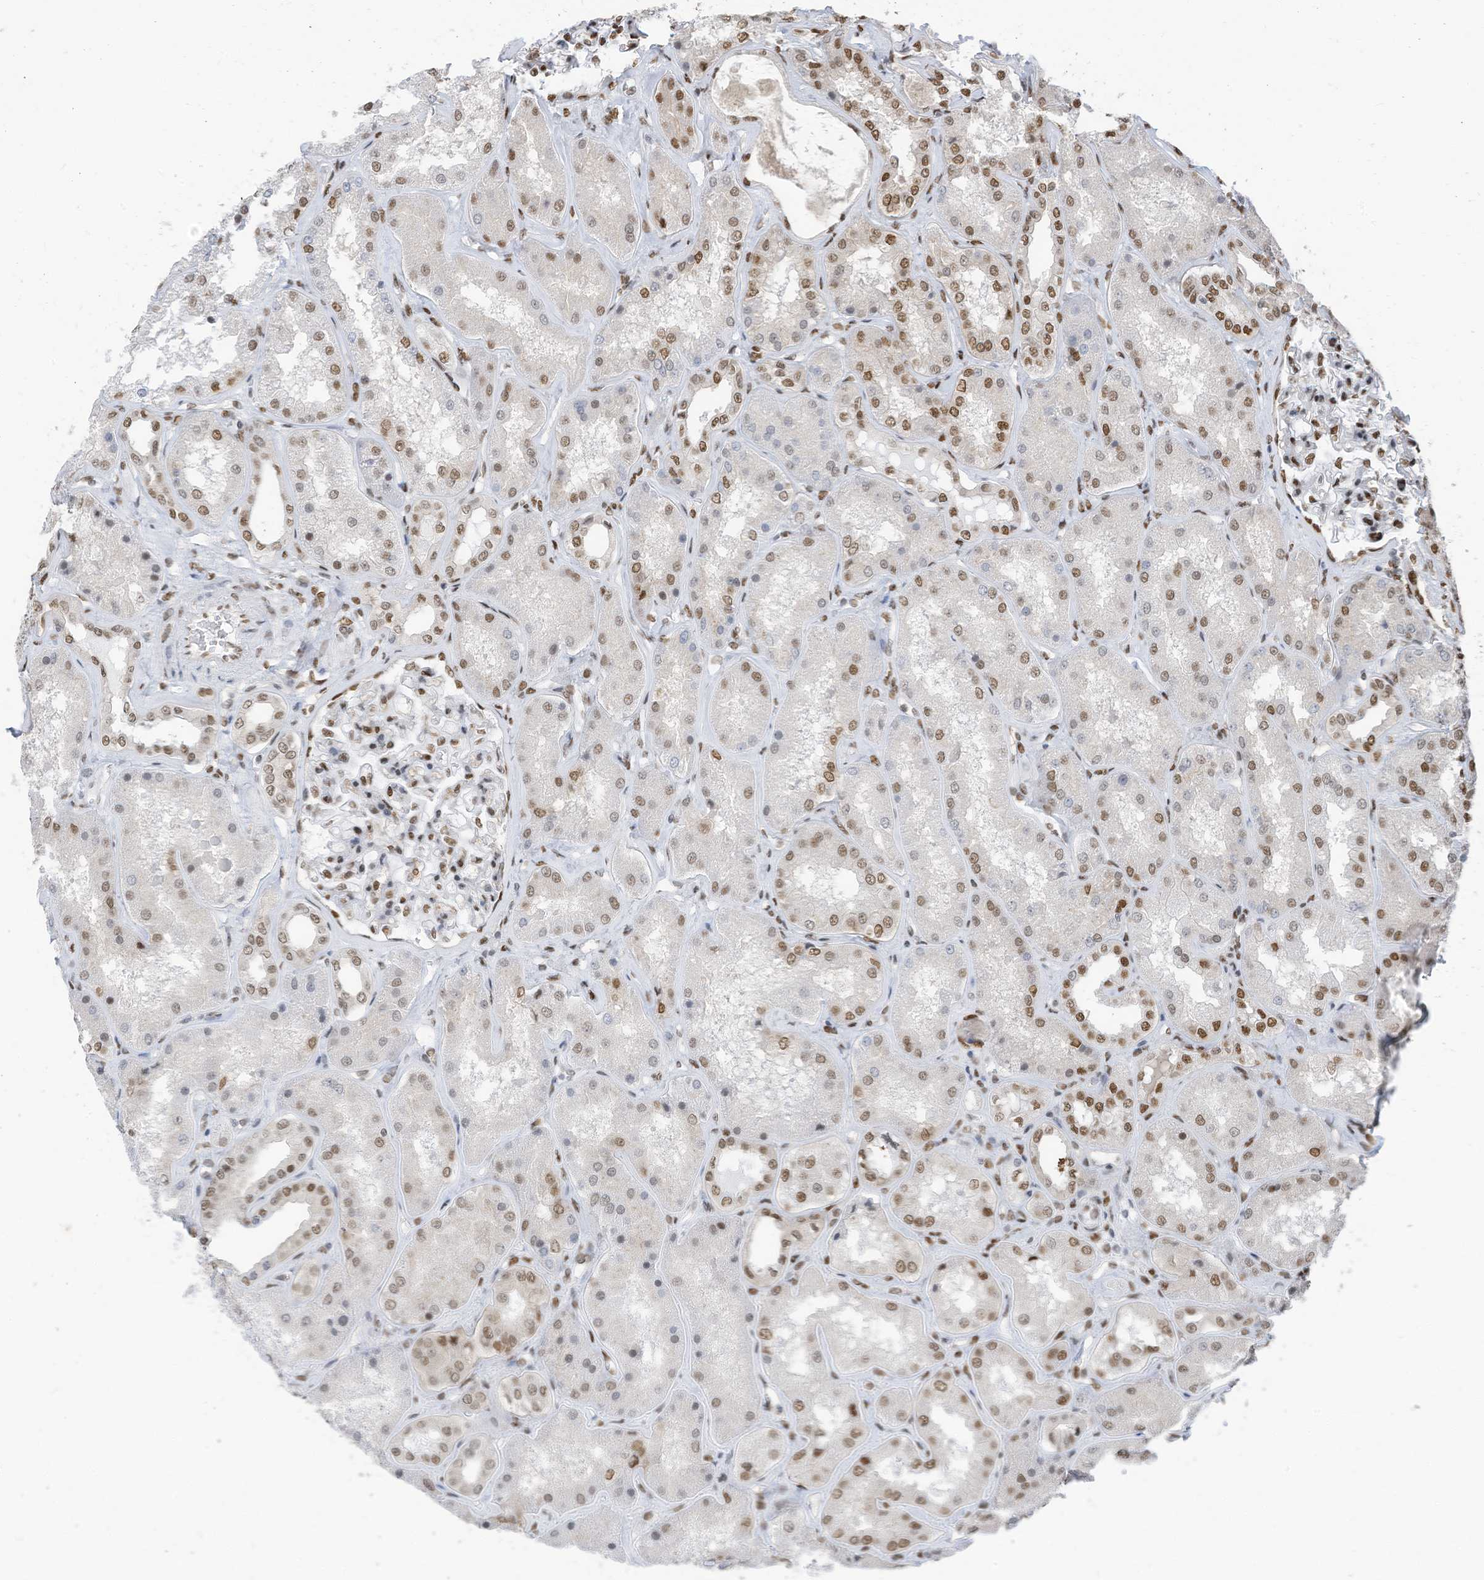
{"staining": {"intensity": "moderate", "quantity": ">75%", "location": "nuclear"}, "tissue": "kidney", "cell_type": "Cells in glomeruli", "image_type": "normal", "snomed": [{"axis": "morphology", "description": "Normal tissue, NOS"}, {"axis": "topography", "description": "Kidney"}], "caption": "Protein positivity by immunohistochemistry (IHC) reveals moderate nuclear expression in about >75% of cells in glomeruli in unremarkable kidney.", "gene": "KHSRP", "patient": {"sex": "female", "age": 56}}